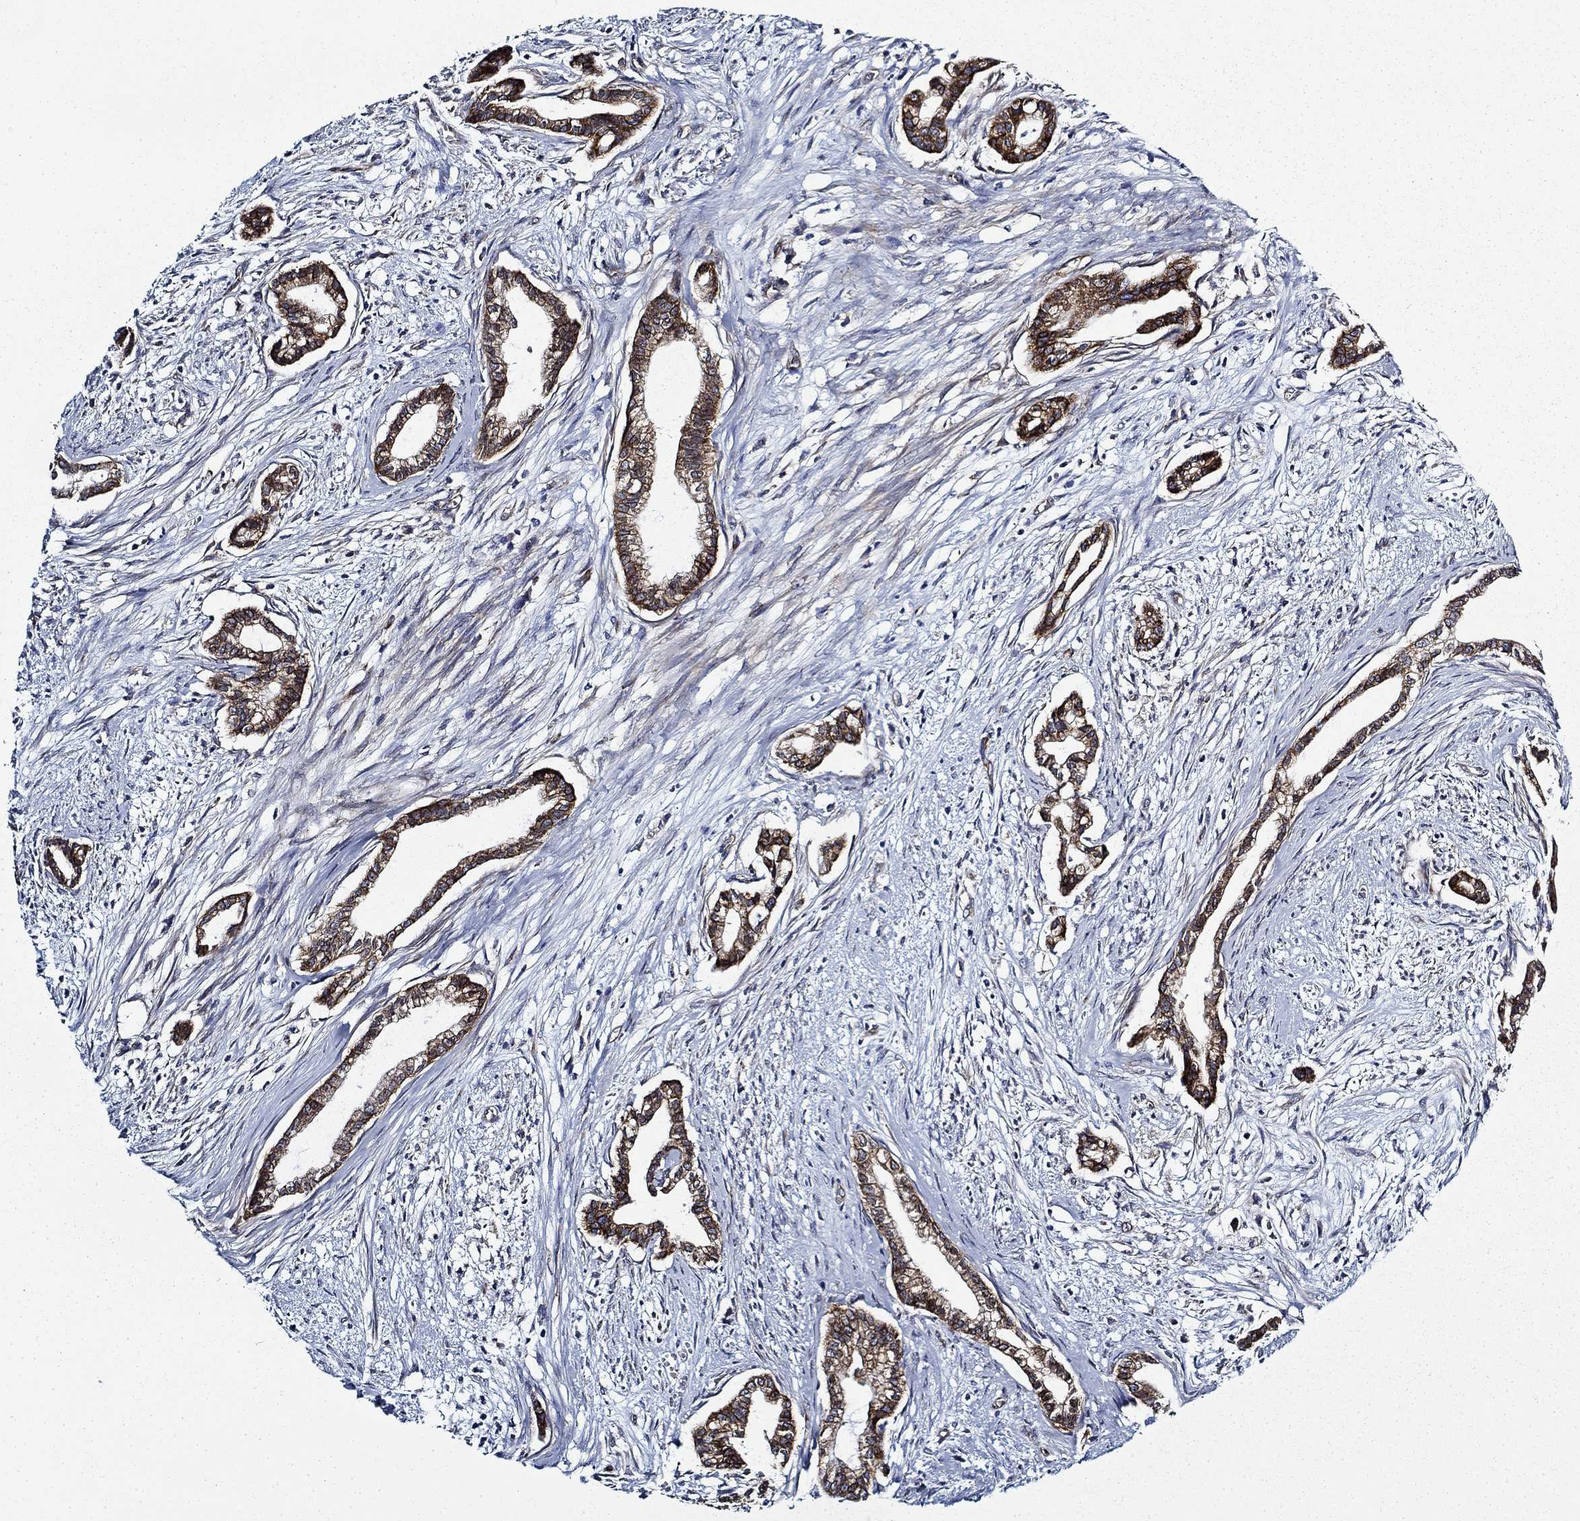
{"staining": {"intensity": "strong", "quantity": ">75%", "location": "cytoplasmic/membranous"}, "tissue": "cervical cancer", "cell_type": "Tumor cells", "image_type": "cancer", "snomed": [{"axis": "morphology", "description": "Adenocarcinoma, NOS"}, {"axis": "topography", "description": "Cervix"}], "caption": "A histopathology image showing strong cytoplasmic/membranous positivity in approximately >75% of tumor cells in cervical adenocarcinoma, as visualized by brown immunohistochemical staining.", "gene": "FXR1", "patient": {"sex": "female", "age": 62}}